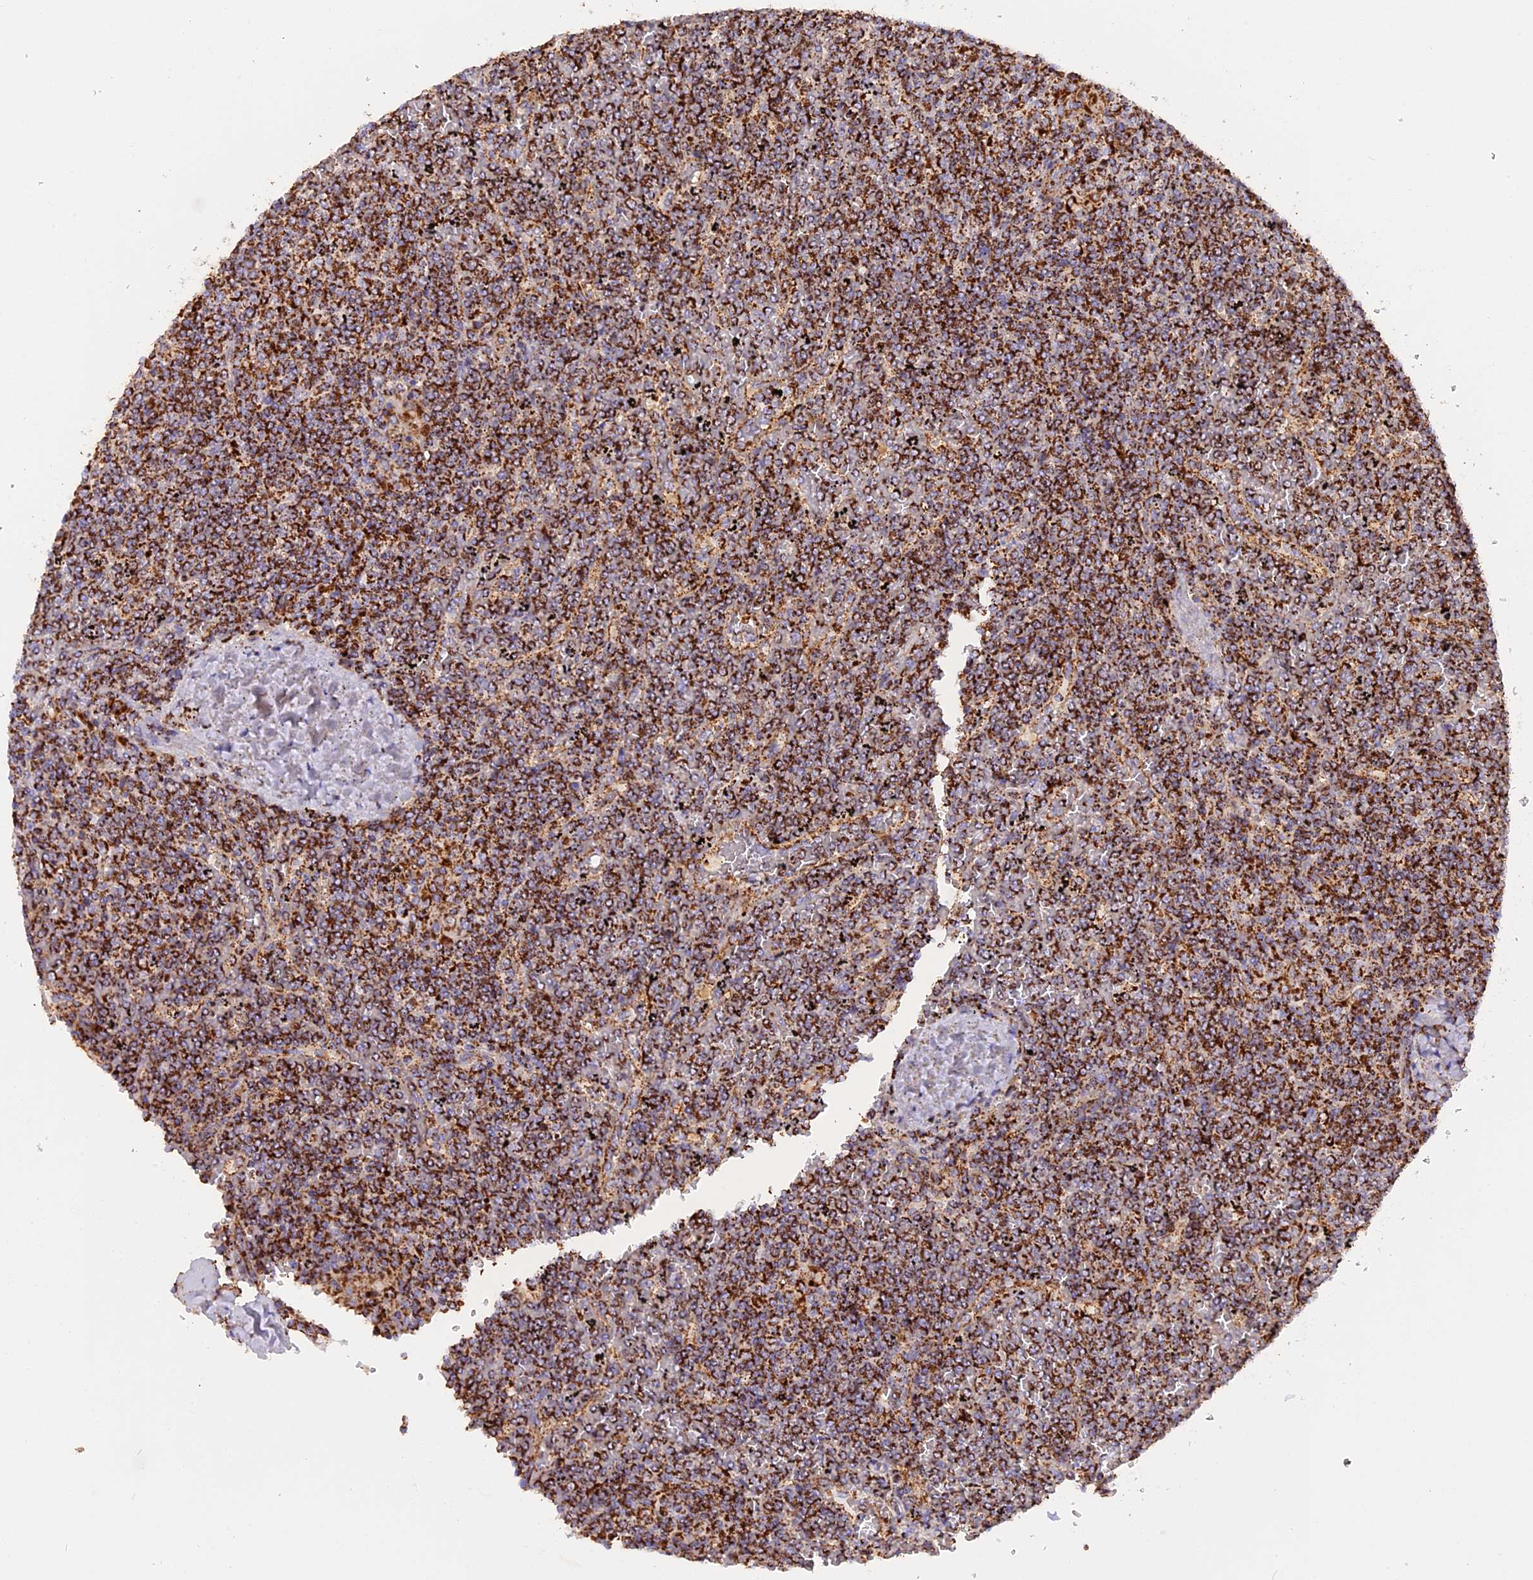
{"staining": {"intensity": "strong", "quantity": ">75%", "location": "cytoplasmic/membranous"}, "tissue": "lymphoma", "cell_type": "Tumor cells", "image_type": "cancer", "snomed": [{"axis": "morphology", "description": "Malignant lymphoma, non-Hodgkin's type, Low grade"}, {"axis": "topography", "description": "Spleen"}], "caption": "A high amount of strong cytoplasmic/membranous expression is present in about >75% of tumor cells in lymphoma tissue.", "gene": "UQCRB", "patient": {"sex": "female", "age": 19}}